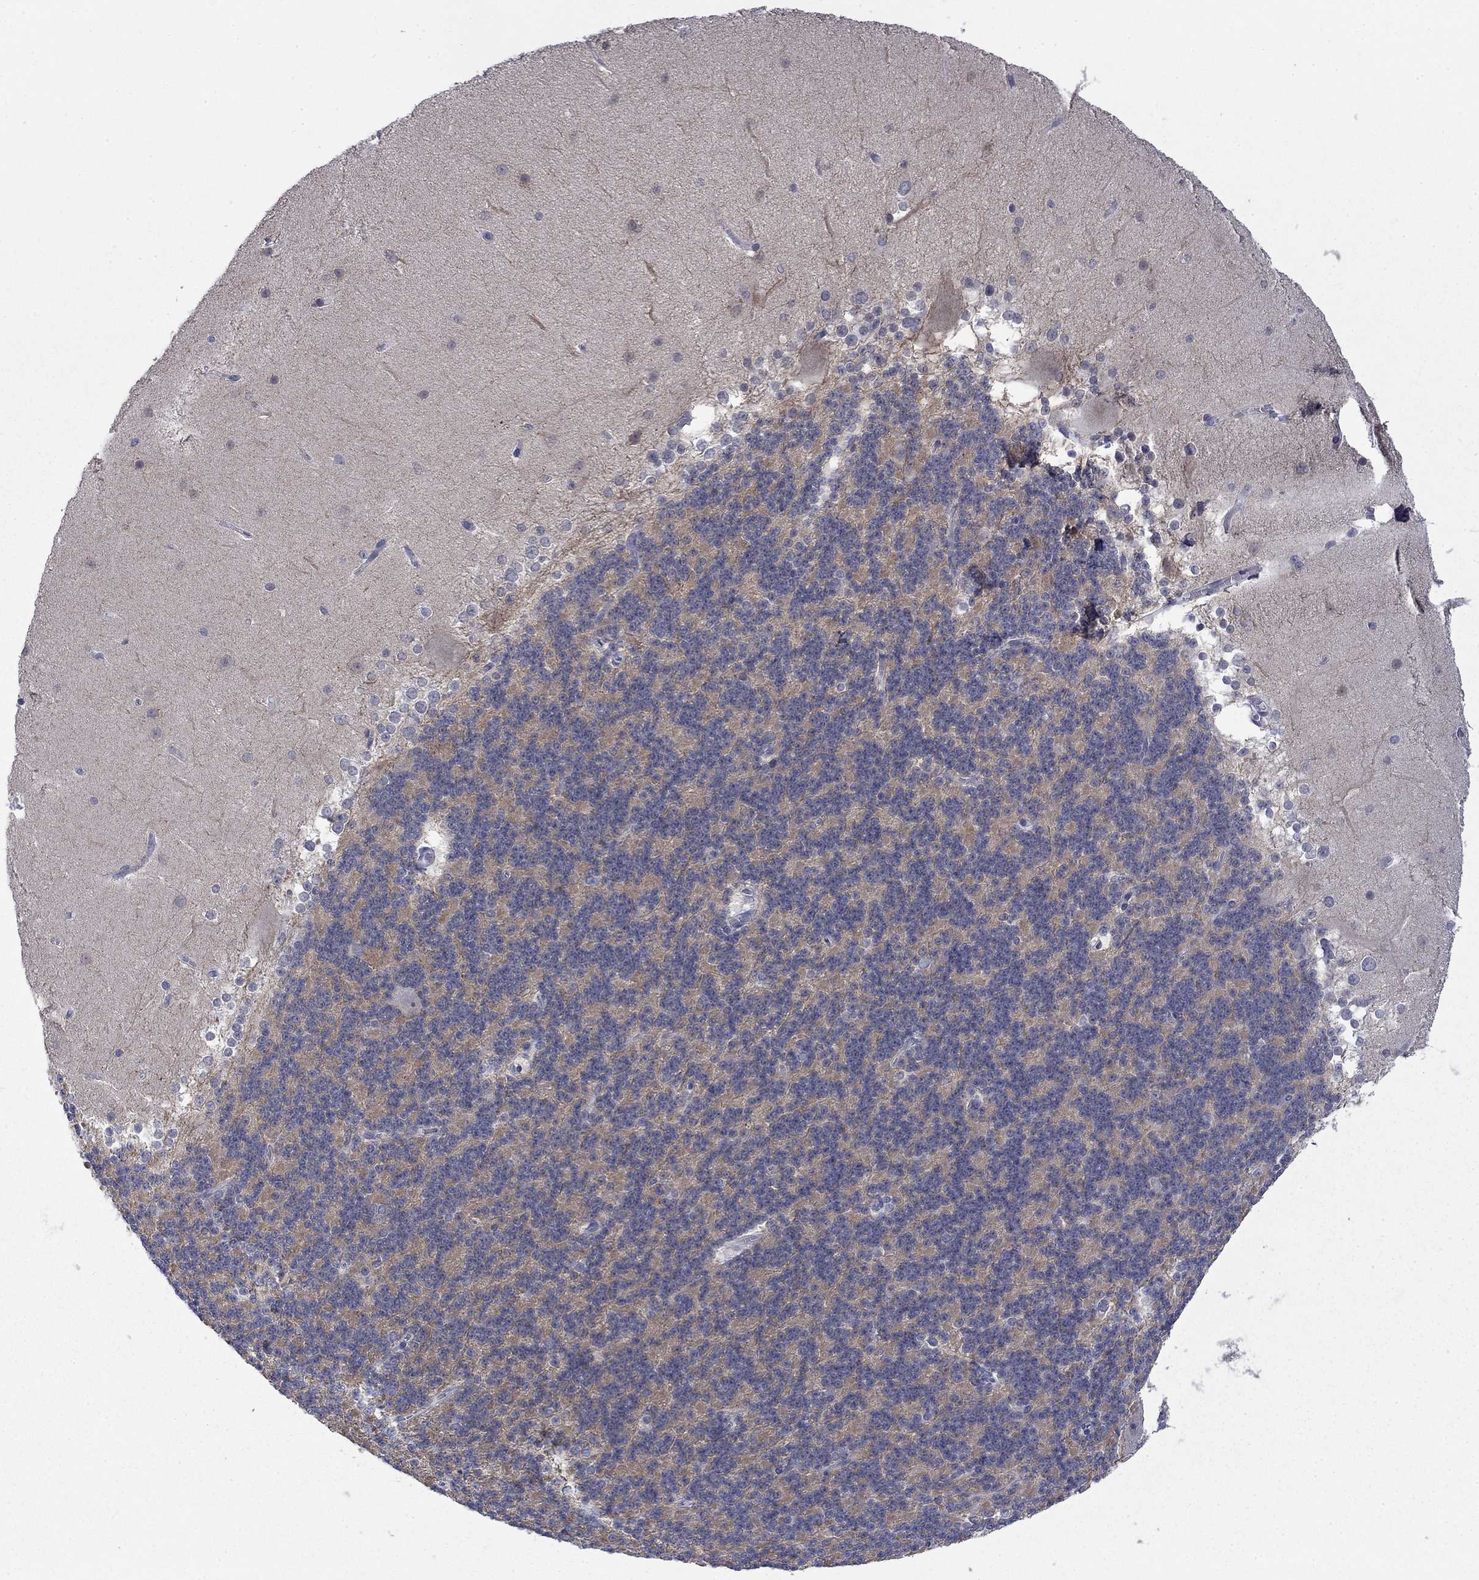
{"staining": {"intensity": "negative", "quantity": "none", "location": "none"}, "tissue": "cerebellum", "cell_type": "Cells in granular layer", "image_type": "normal", "snomed": [{"axis": "morphology", "description": "Normal tissue, NOS"}, {"axis": "topography", "description": "Cerebellum"}], "caption": "Immunohistochemical staining of normal human cerebellum demonstrates no significant expression in cells in granular layer. (DAB immunohistochemistry visualized using brightfield microscopy, high magnification).", "gene": "NSMF", "patient": {"sex": "female", "age": 19}}